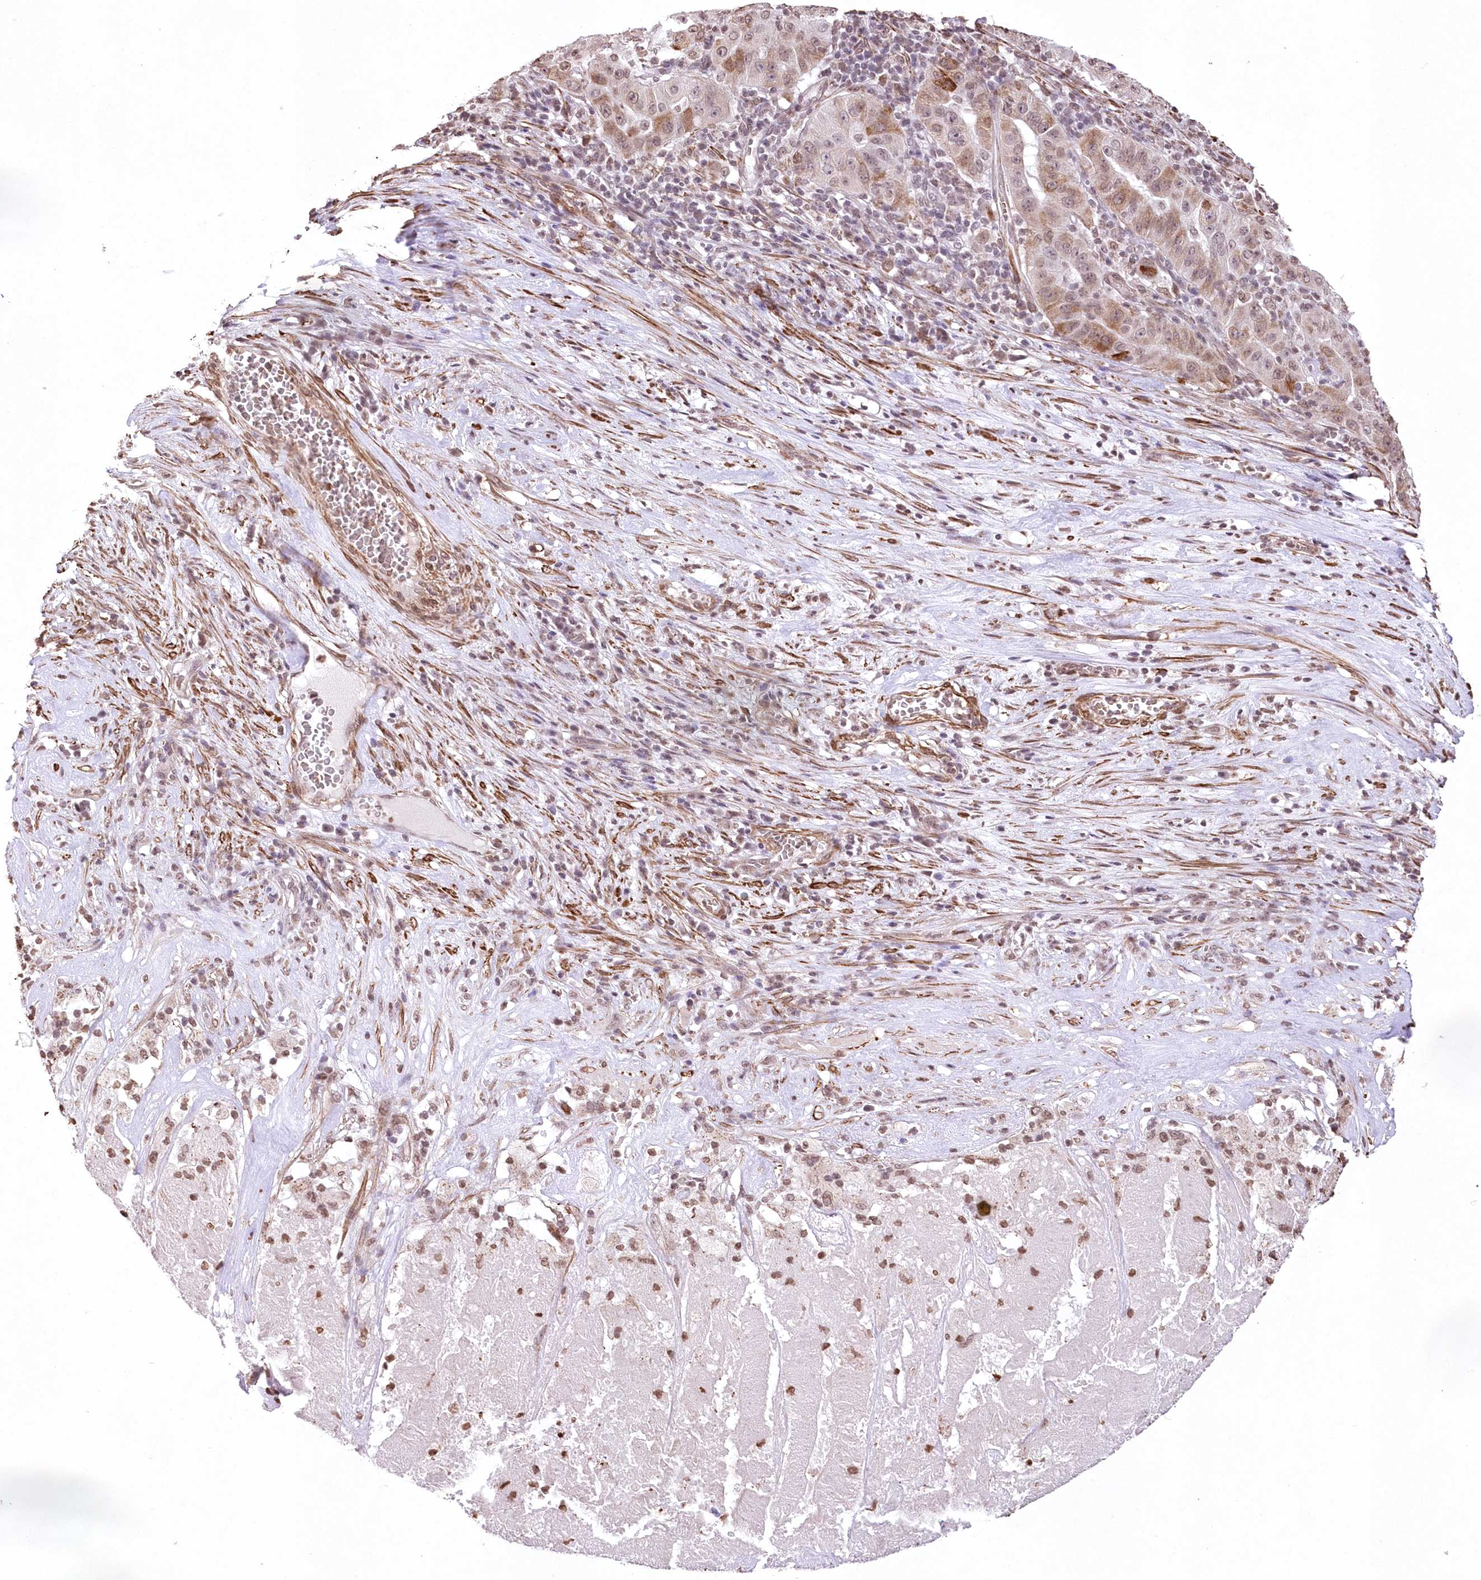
{"staining": {"intensity": "moderate", "quantity": "<25%", "location": "cytoplasmic/membranous"}, "tissue": "pancreatic cancer", "cell_type": "Tumor cells", "image_type": "cancer", "snomed": [{"axis": "morphology", "description": "Adenocarcinoma, NOS"}, {"axis": "topography", "description": "Pancreas"}], "caption": "Immunohistochemical staining of human adenocarcinoma (pancreatic) demonstrates low levels of moderate cytoplasmic/membranous protein staining in approximately <25% of tumor cells.", "gene": "RBM27", "patient": {"sex": "male", "age": 63}}